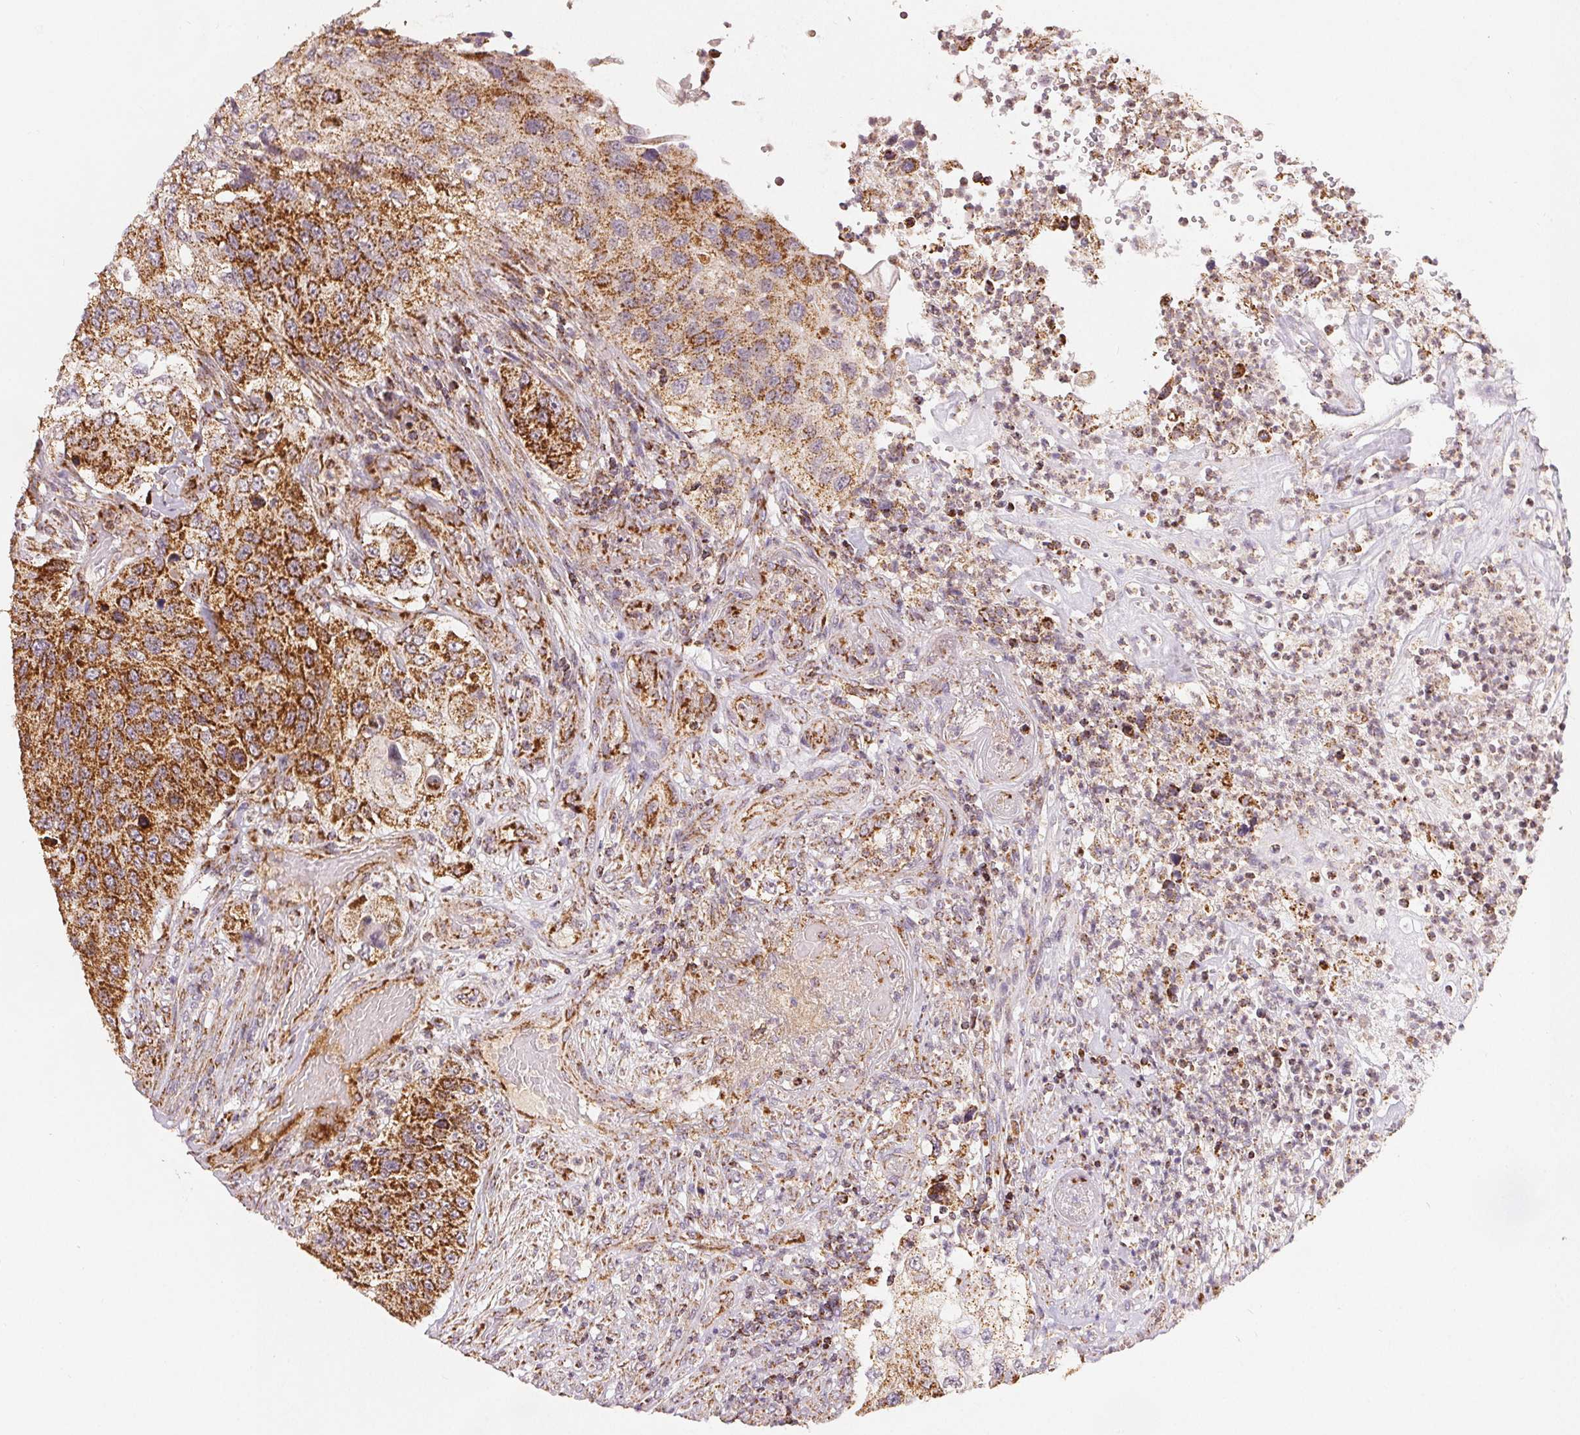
{"staining": {"intensity": "moderate", "quantity": ">75%", "location": "cytoplasmic/membranous"}, "tissue": "urothelial cancer", "cell_type": "Tumor cells", "image_type": "cancer", "snomed": [{"axis": "morphology", "description": "Urothelial carcinoma, High grade"}, {"axis": "topography", "description": "Urinary bladder"}], "caption": "The micrograph demonstrates staining of urothelial carcinoma (high-grade), revealing moderate cytoplasmic/membranous protein staining (brown color) within tumor cells.", "gene": "SDHB", "patient": {"sex": "female", "age": 60}}